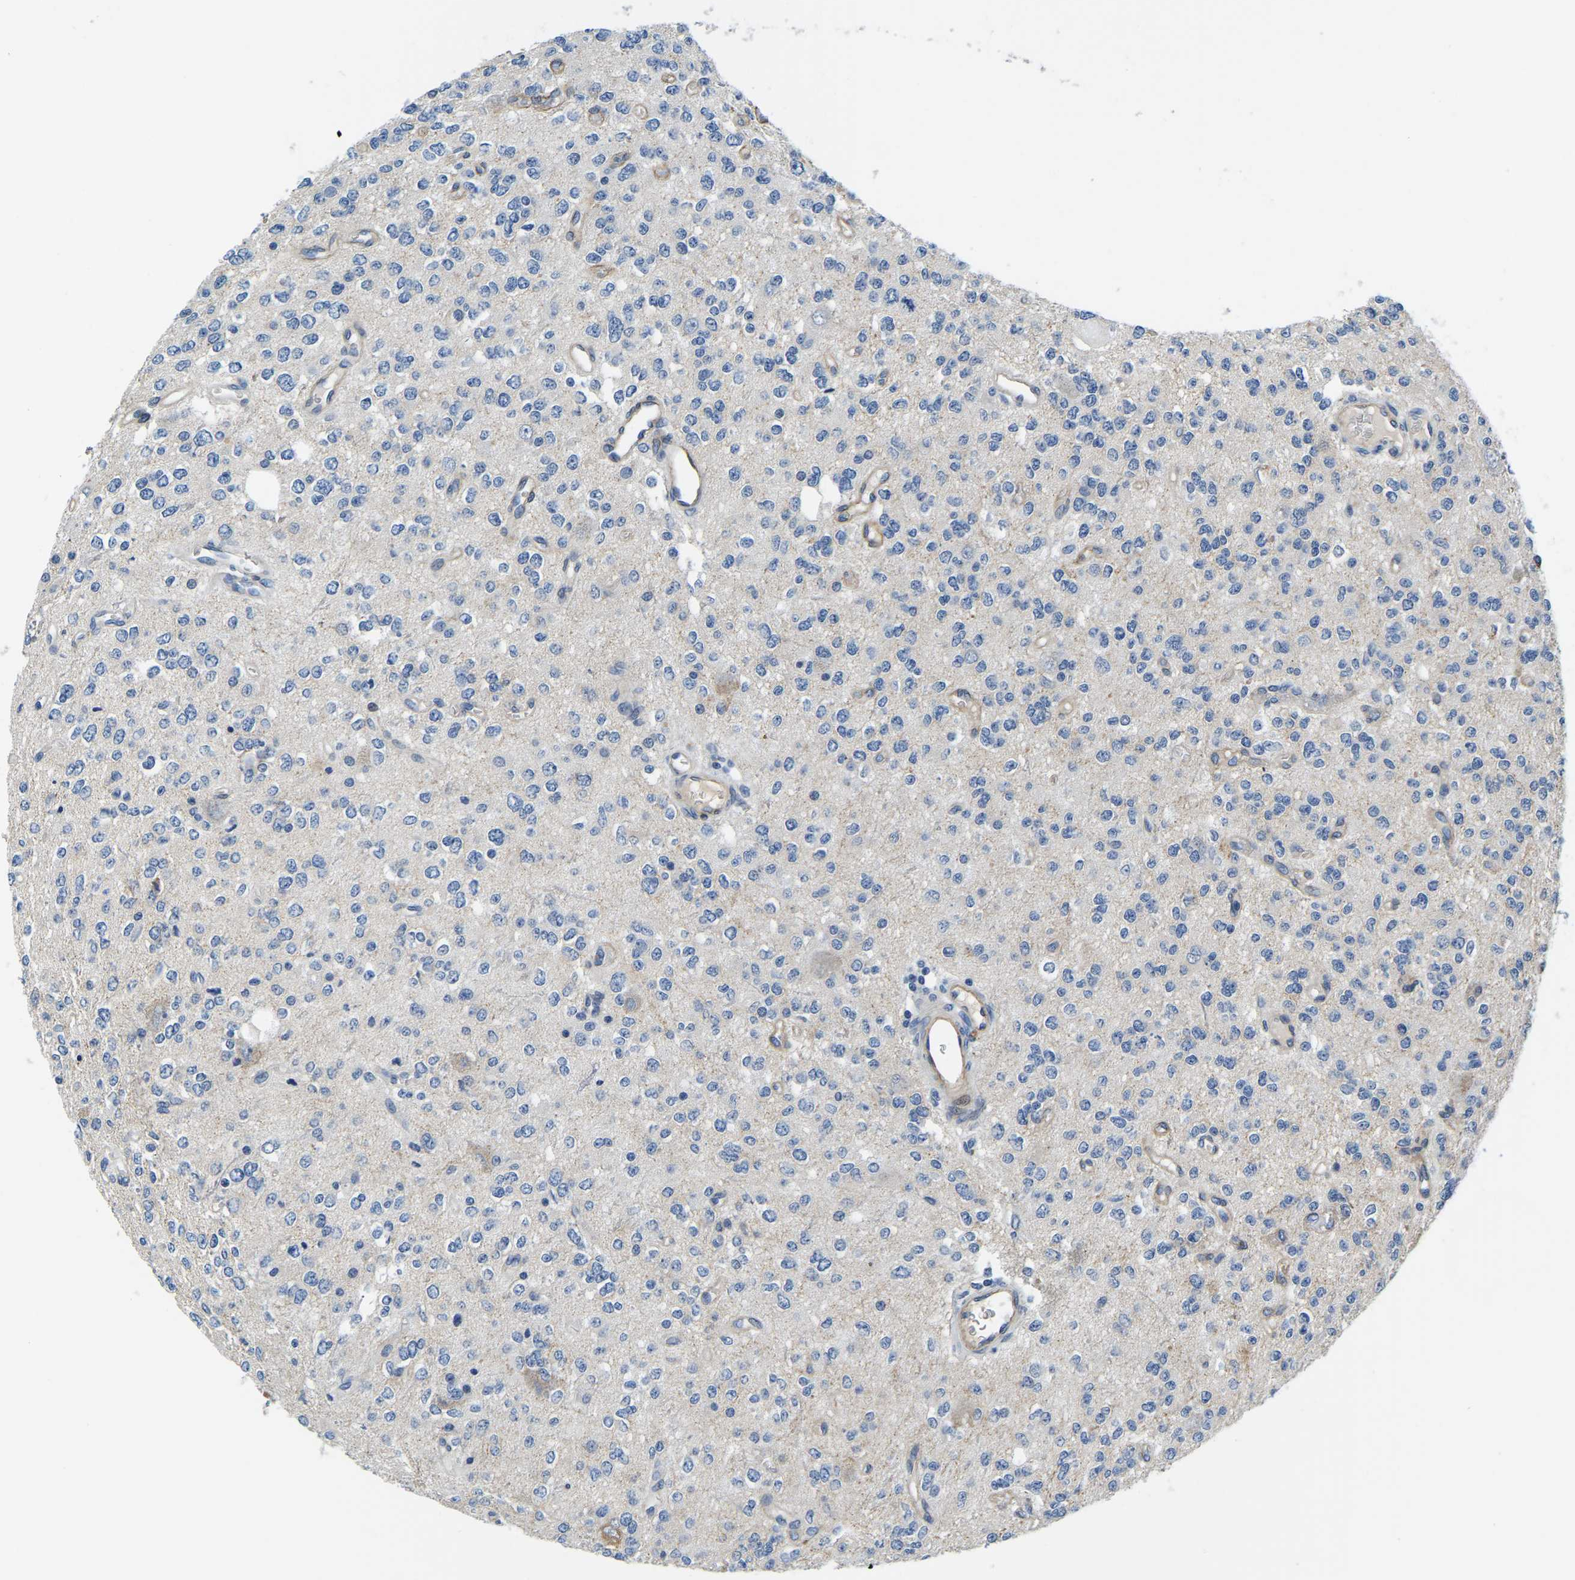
{"staining": {"intensity": "negative", "quantity": "none", "location": "none"}, "tissue": "glioma", "cell_type": "Tumor cells", "image_type": "cancer", "snomed": [{"axis": "morphology", "description": "Glioma, malignant, Low grade"}, {"axis": "topography", "description": "Brain"}], "caption": "High magnification brightfield microscopy of malignant low-grade glioma stained with DAB (brown) and counterstained with hematoxylin (blue): tumor cells show no significant expression.", "gene": "LIAS", "patient": {"sex": "male", "age": 38}}